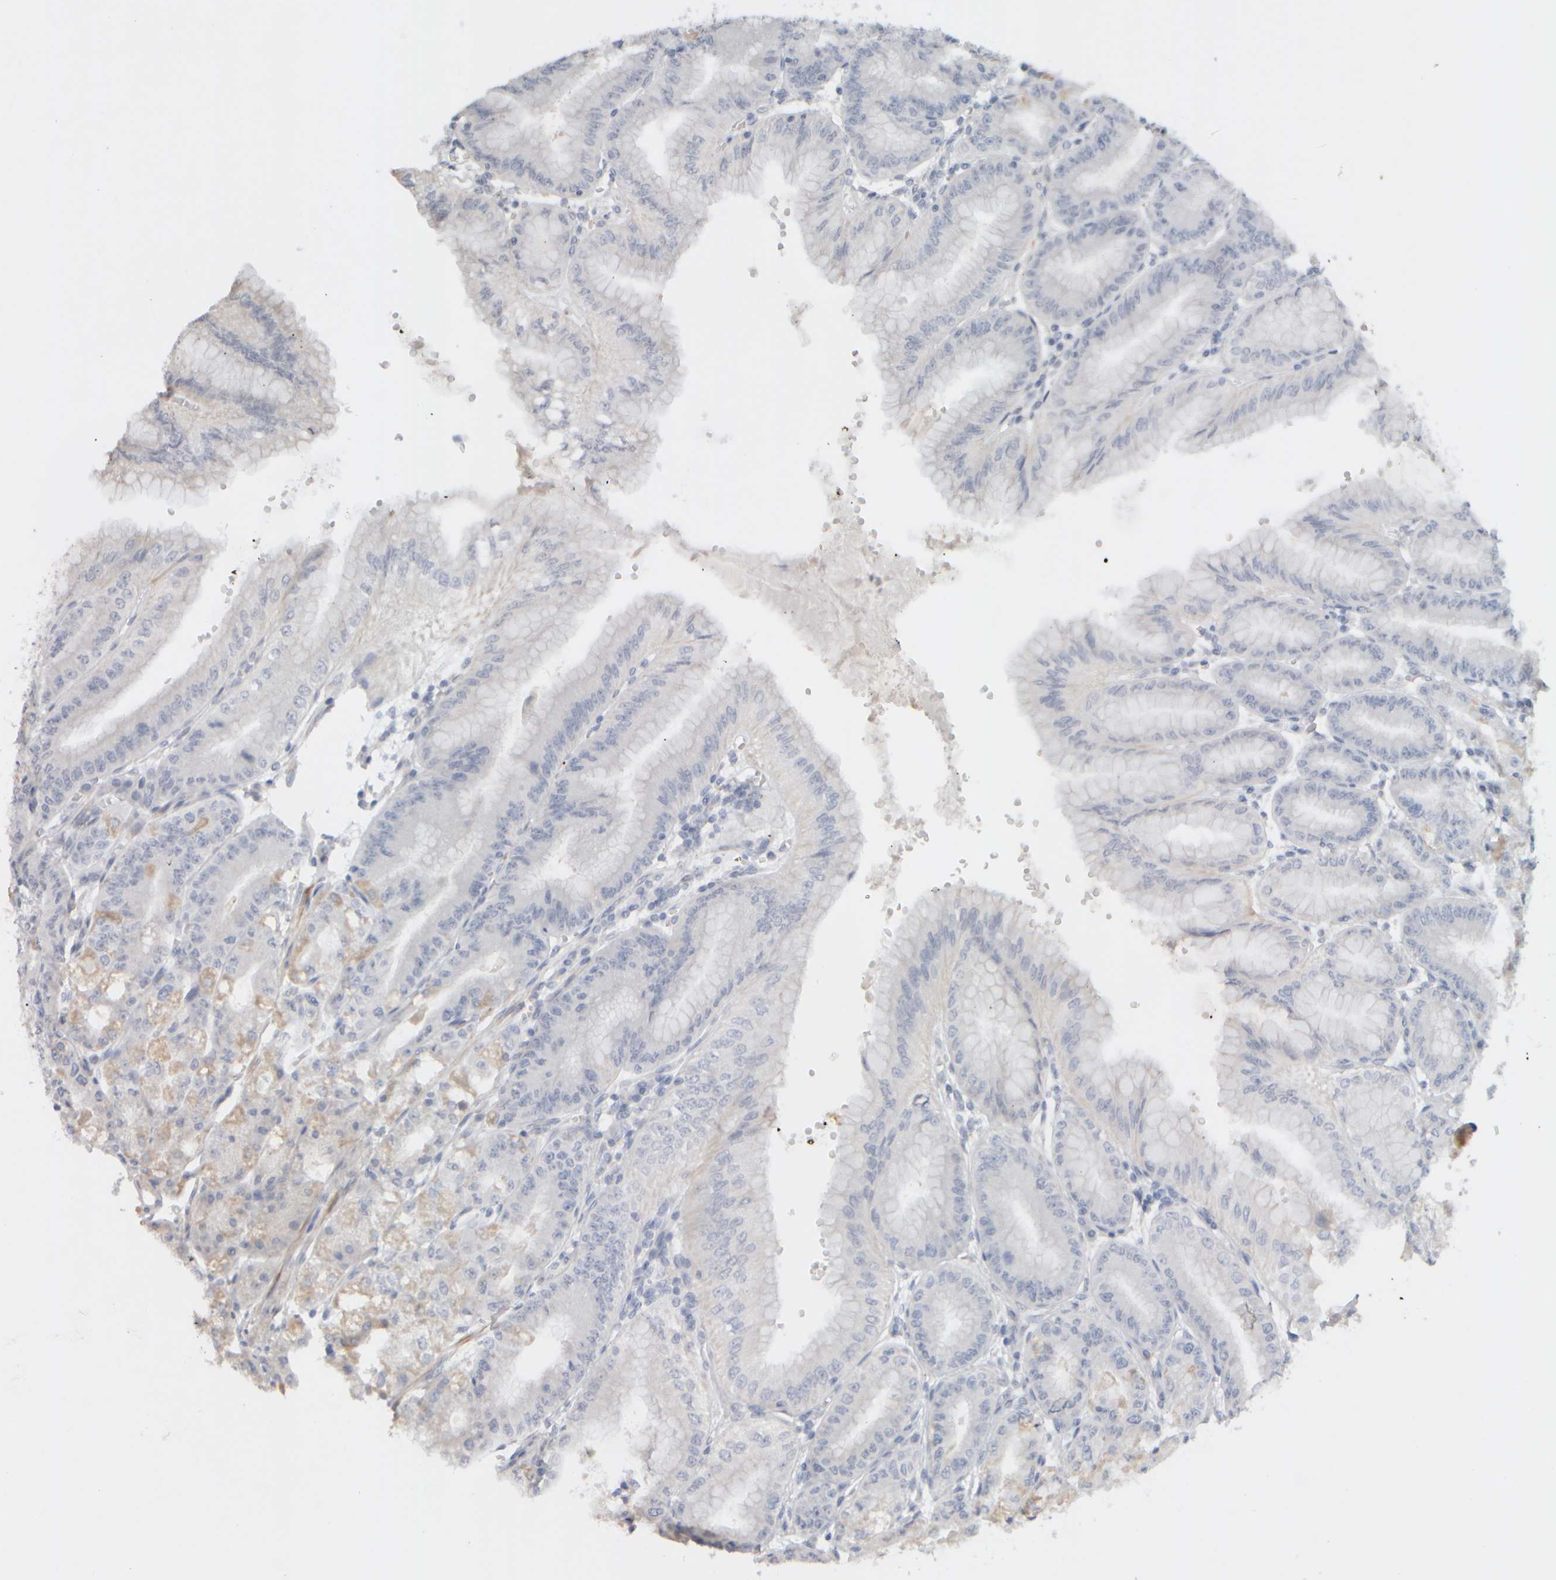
{"staining": {"intensity": "negative", "quantity": "none", "location": "none"}, "tissue": "stomach", "cell_type": "Glandular cells", "image_type": "normal", "snomed": [{"axis": "morphology", "description": "Normal tissue, NOS"}, {"axis": "topography", "description": "Stomach, lower"}], "caption": "There is no significant expression in glandular cells of stomach. The staining was performed using DAB to visualize the protein expression in brown, while the nuclei were stained in blue with hematoxylin (Magnification: 20x).", "gene": "ZNF112", "patient": {"sex": "male", "age": 71}}